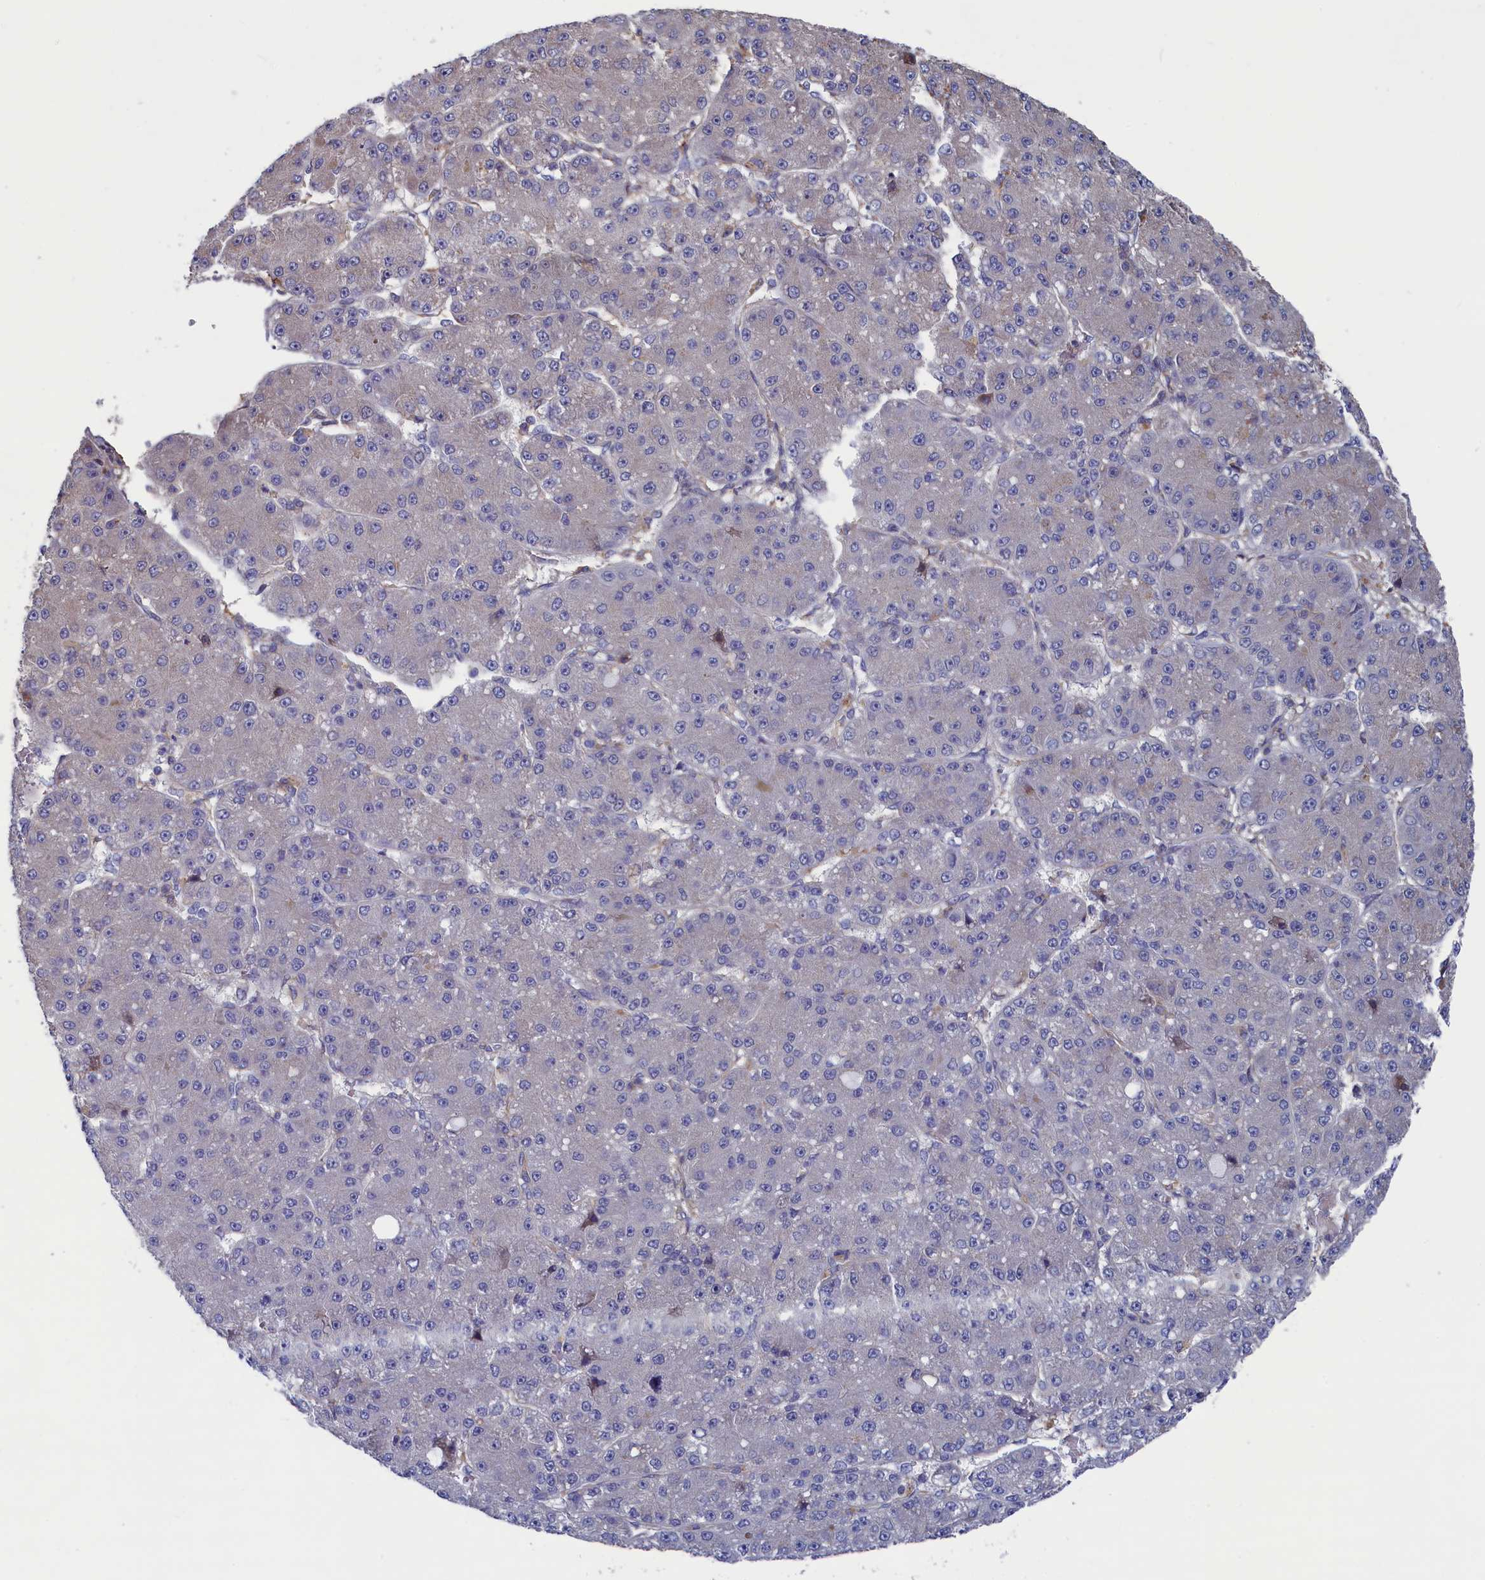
{"staining": {"intensity": "negative", "quantity": "none", "location": "none"}, "tissue": "liver cancer", "cell_type": "Tumor cells", "image_type": "cancer", "snomed": [{"axis": "morphology", "description": "Carcinoma, Hepatocellular, NOS"}, {"axis": "topography", "description": "Liver"}], "caption": "Human hepatocellular carcinoma (liver) stained for a protein using immunohistochemistry exhibits no positivity in tumor cells.", "gene": "SPATA13", "patient": {"sex": "male", "age": 67}}